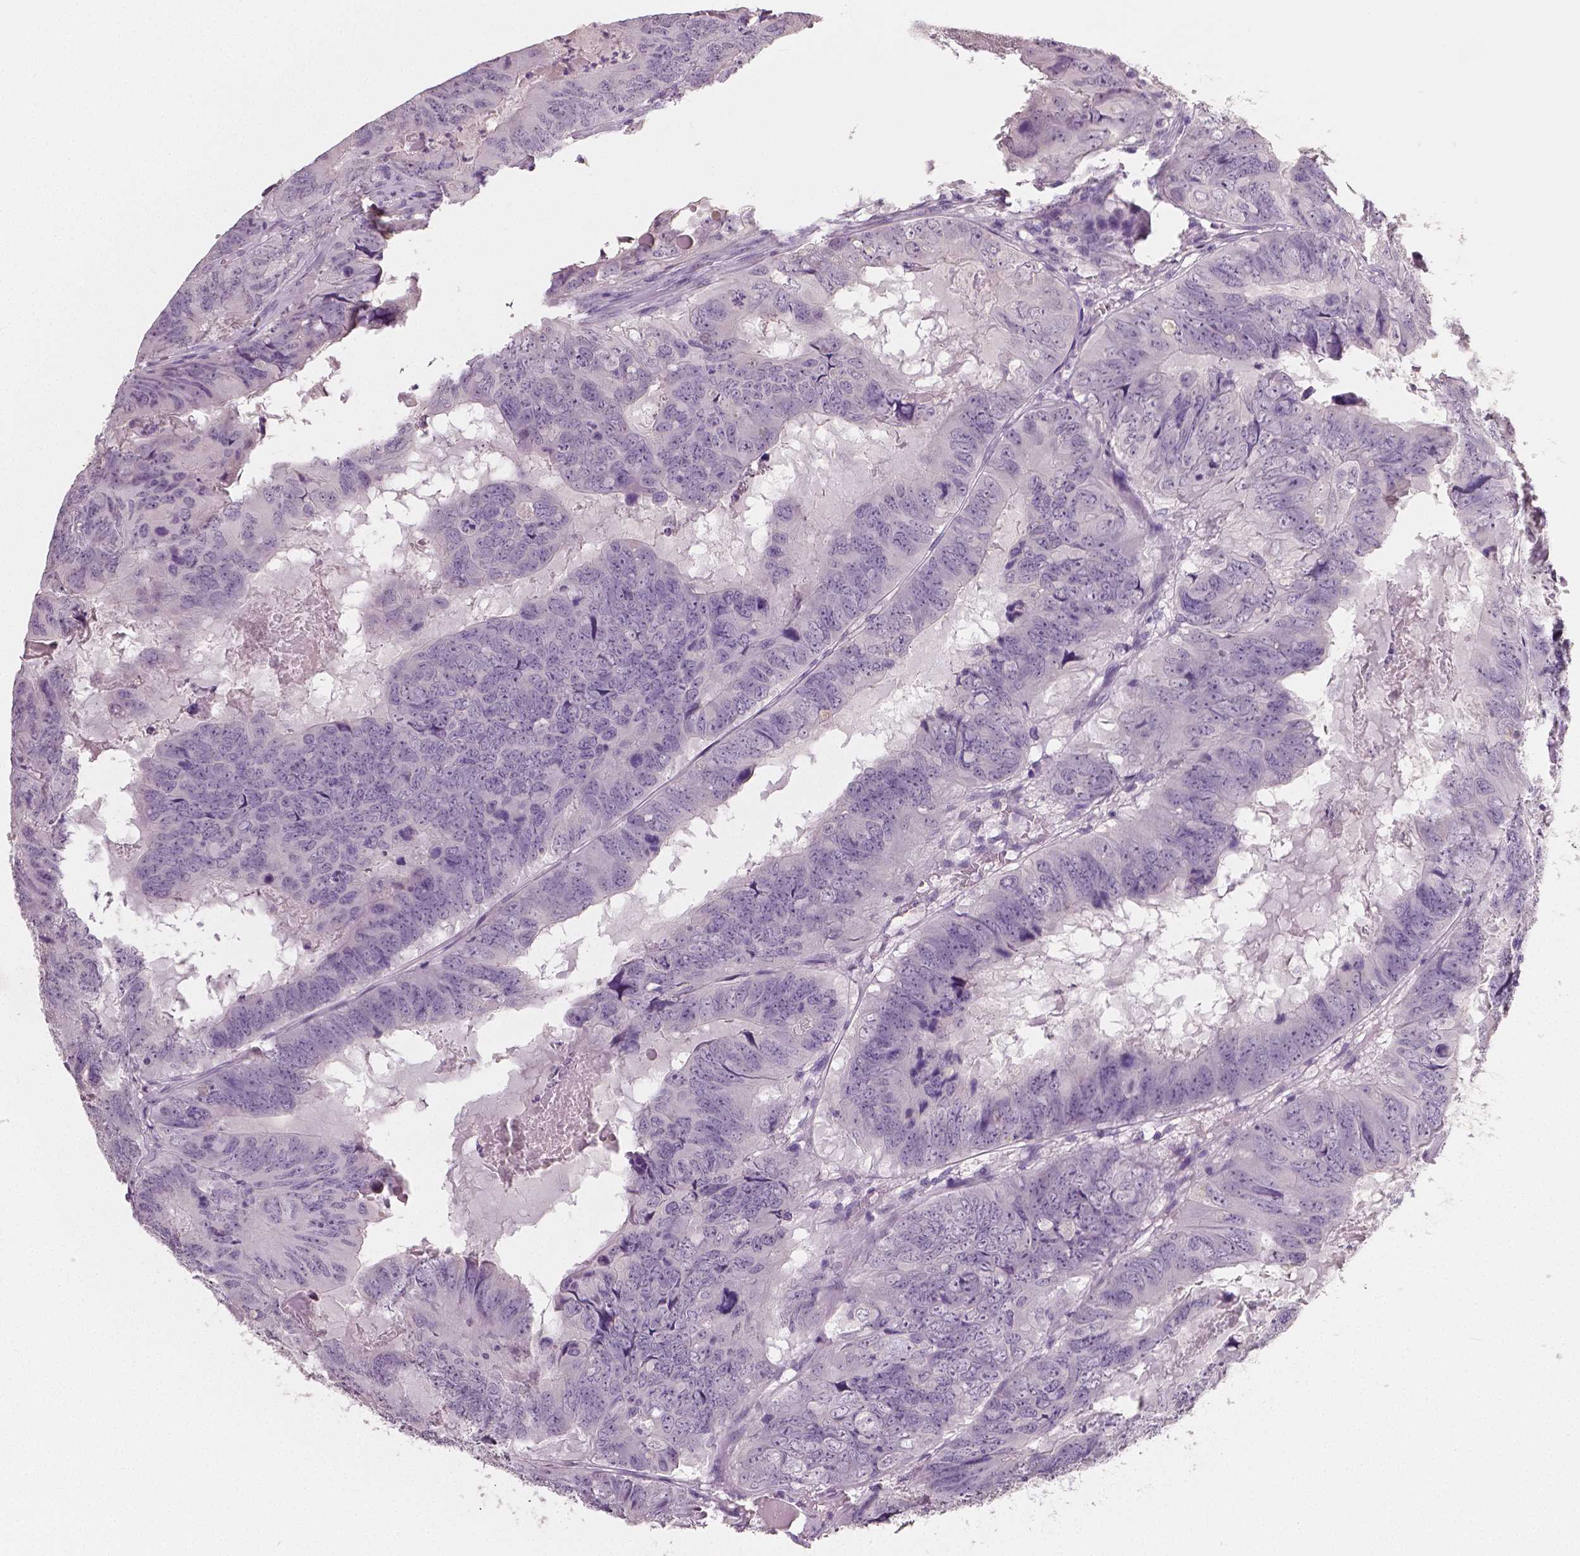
{"staining": {"intensity": "negative", "quantity": "none", "location": "none"}, "tissue": "colorectal cancer", "cell_type": "Tumor cells", "image_type": "cancer", "snomed": [{"axis": "morphology", "description": "Adenocarcinoma, NOS"}, {"axis": "topography", "description": "Colon"}], "caption": "Immunohistochemistry image of neoplastic tissue: adenocarcinoma (colorectal) stained with DAB demonstrates no significant protein staining in tumor cells. (DAB immunohistochemistry with hematoxylin counter stain).", "gene": "NECAB1", "patient": {"sex": "male", "age": 79}}